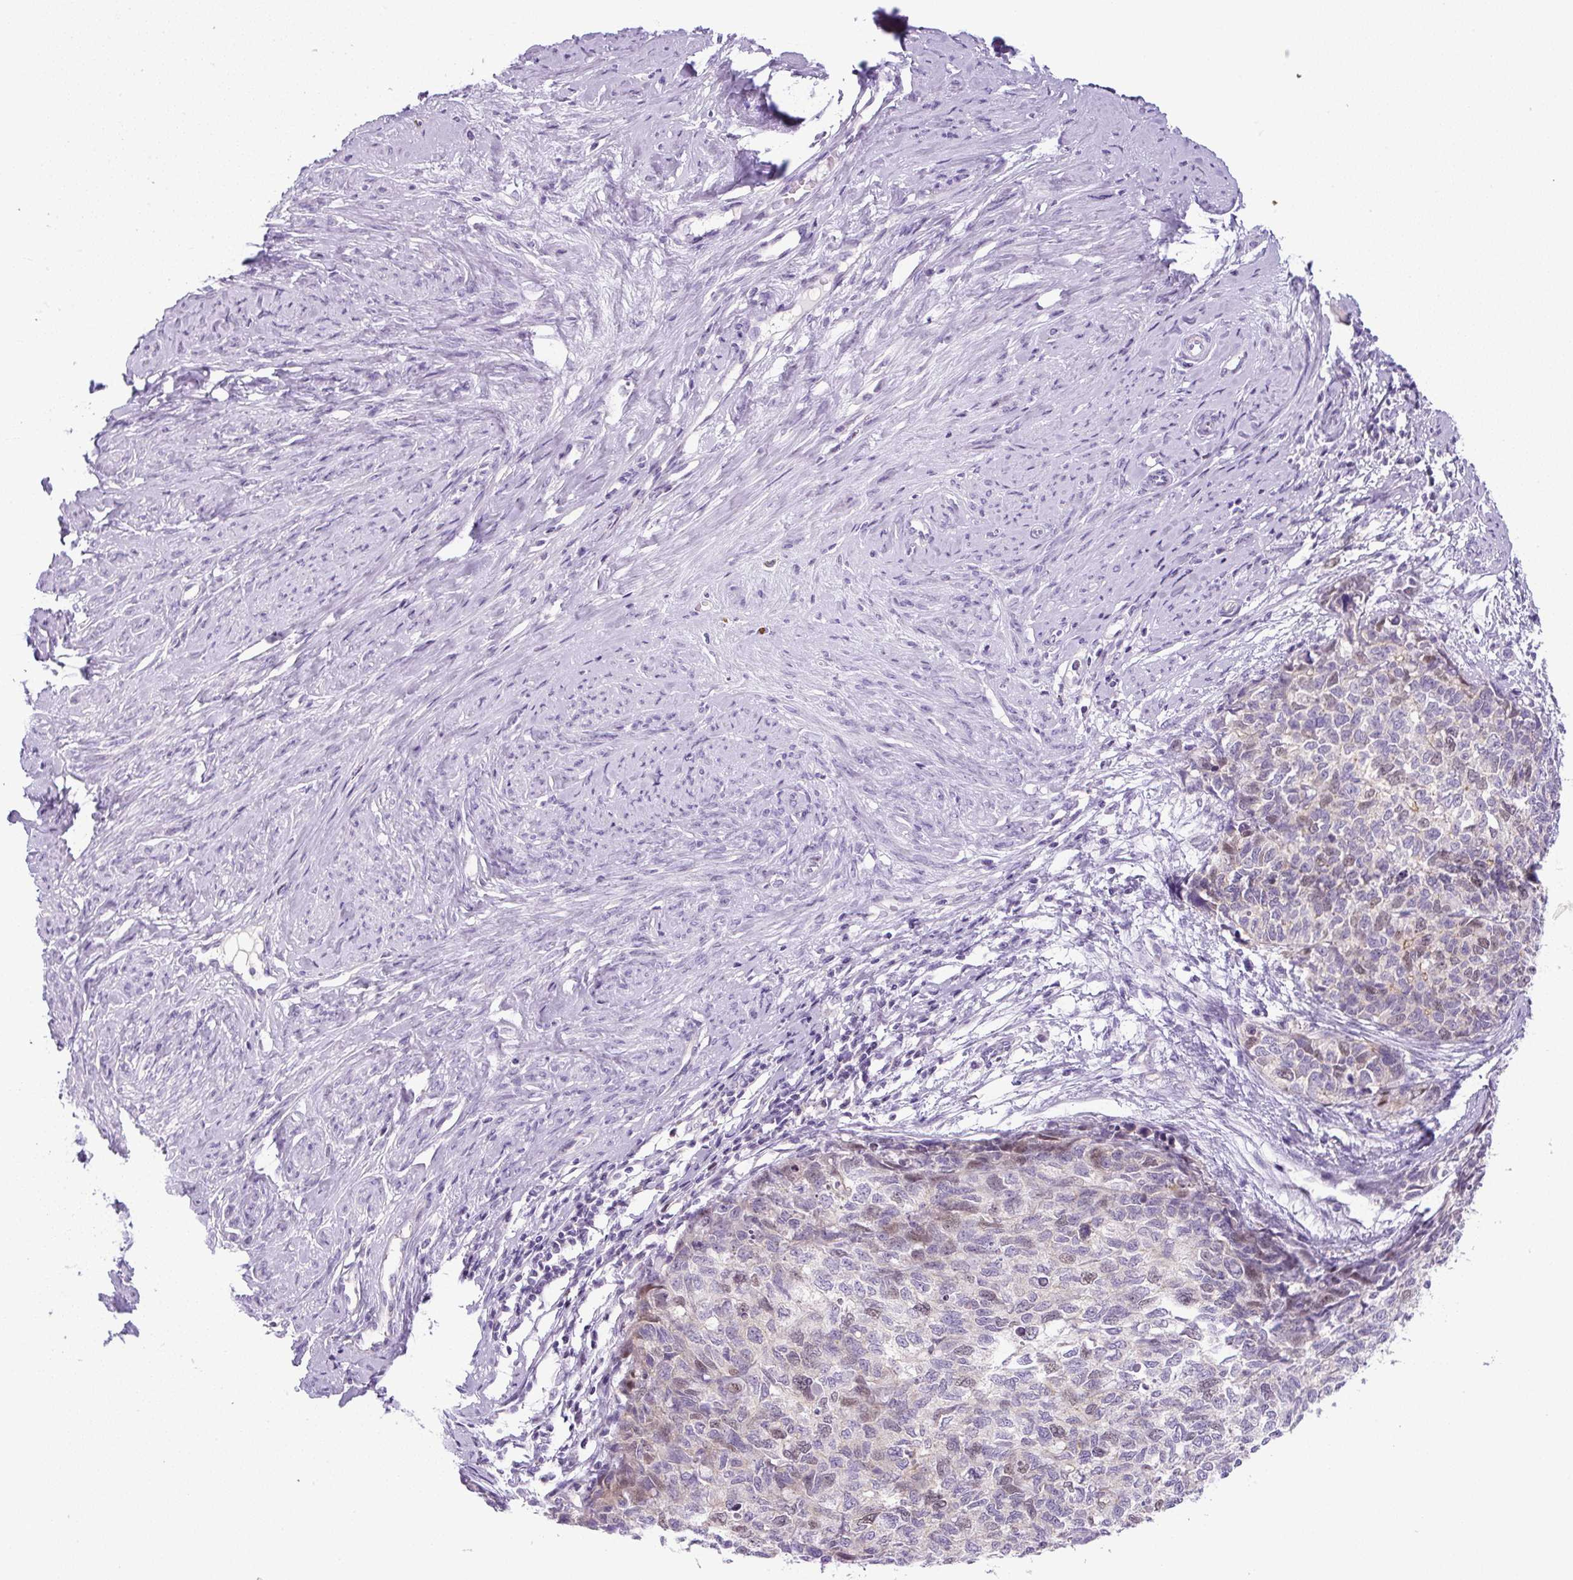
{"staining": {"intensity": "weak", "quantity": "25%-75%", "location": "nuclear"}, "tissue": "cervical cancer", "cell_type": "Tumor cells", "image_type": "cancer", "snomed": [{"axis": "morphology", "description": "Squamous cell carcinoma, NOS"}, {"axis": "topography", "description": "Cervix"}], "caption": "High-magnification brightfield microscopy of cervical cancer (squamous cell carcinoma) stained with DAB (3,3'-diaminobenzidine) (brown) and counterstained with hematoxylin (blue). tumor cells exhibit weak nuclear staining is identified in about25%-75% of cells. Nuclei are stained in blue.", "gene": "ADAMTS19", "patient": {"sex": "female", "age": 63}}